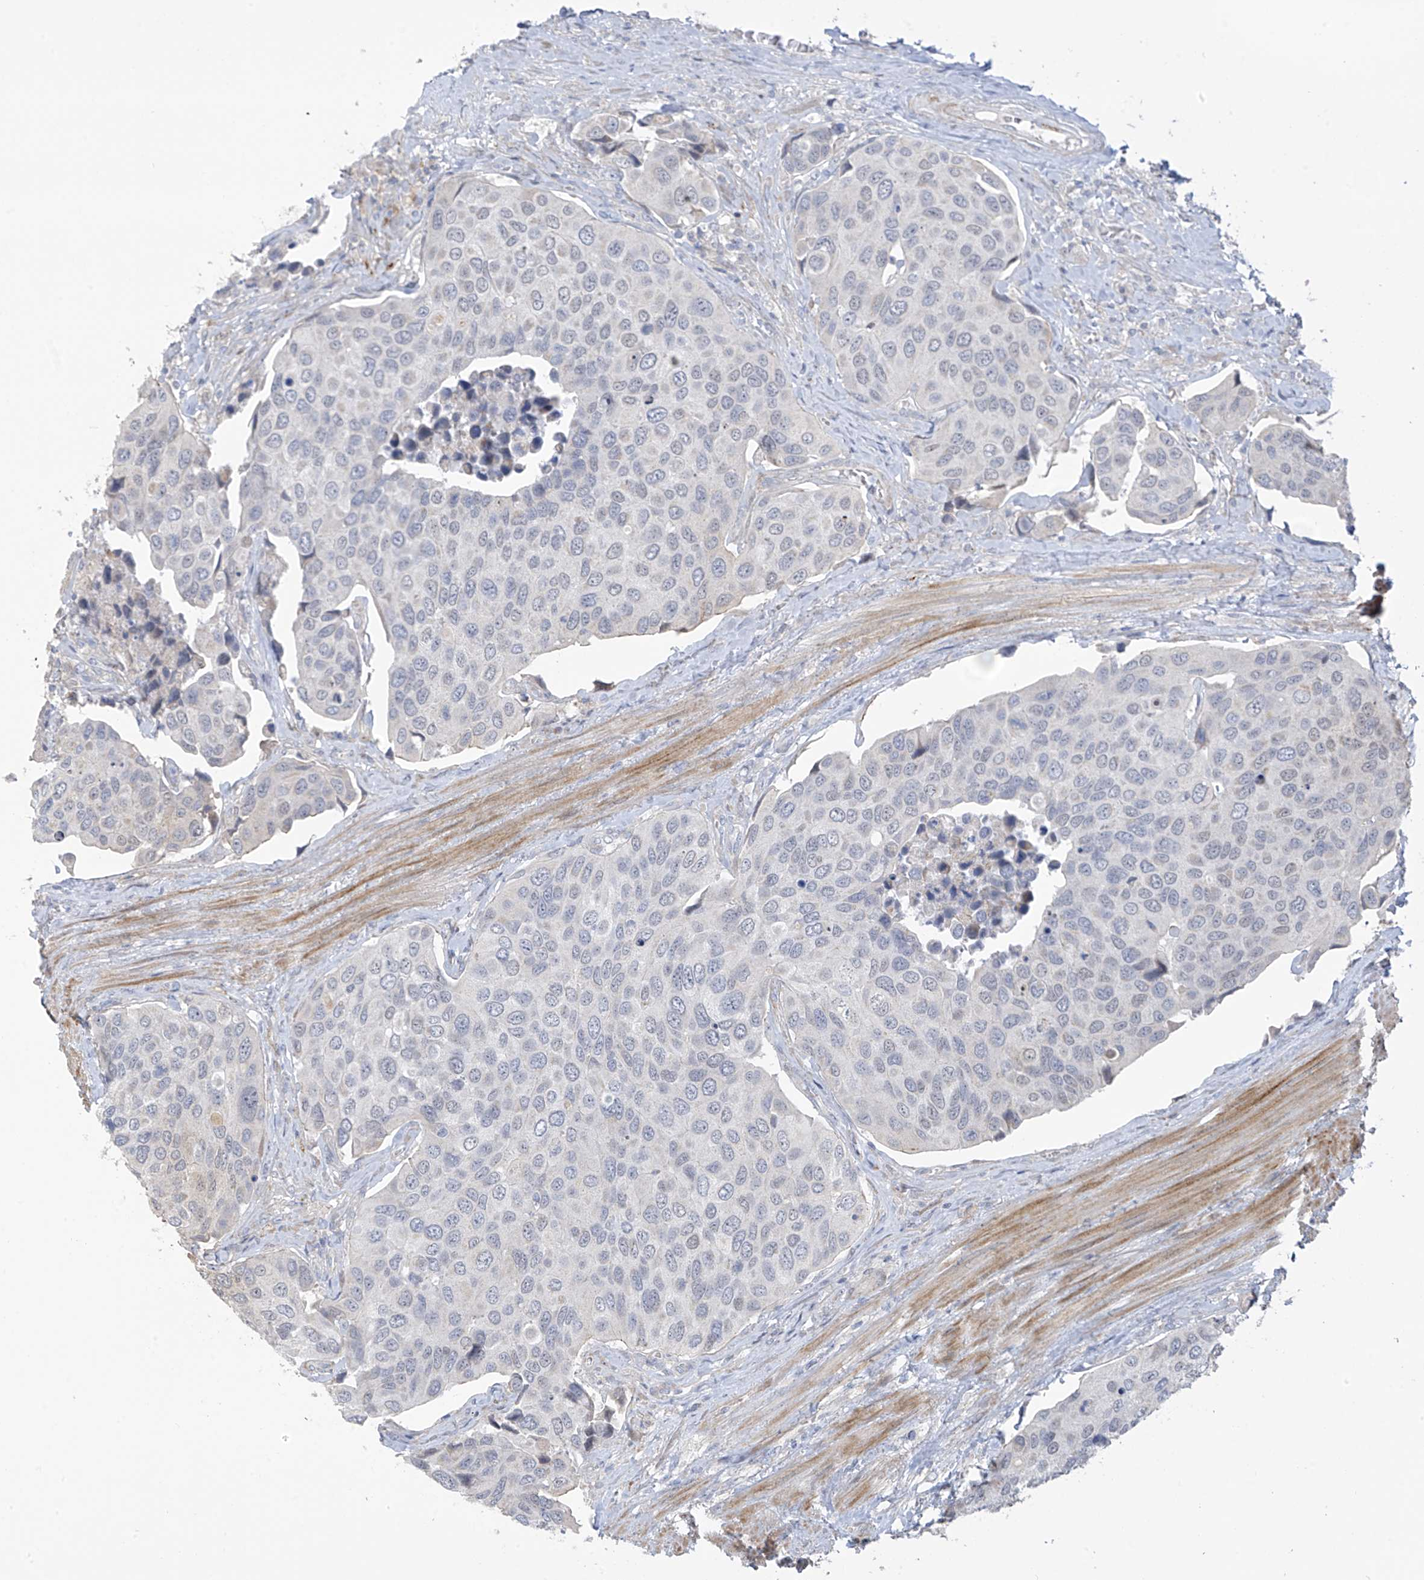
{"staining": {"intensity": "negative", "quantity": "none", "location": "none"}, "tissue": "urothelial cancer", "cell_type": "Tumor cells", "image_type": "cancer", "snomed": [{"axis": "morphology", "description": "Urothelial carcinoma, High grade"}, {"axis": "topography", "description": "Urinary bladder"}], "caption": "Immunohistochemical staining of human high-grade urothelial carcinoma displays no significant staining in tumor cells.", "gene": "ZNF641", "patient": {"sex": "male", "age": 74}}